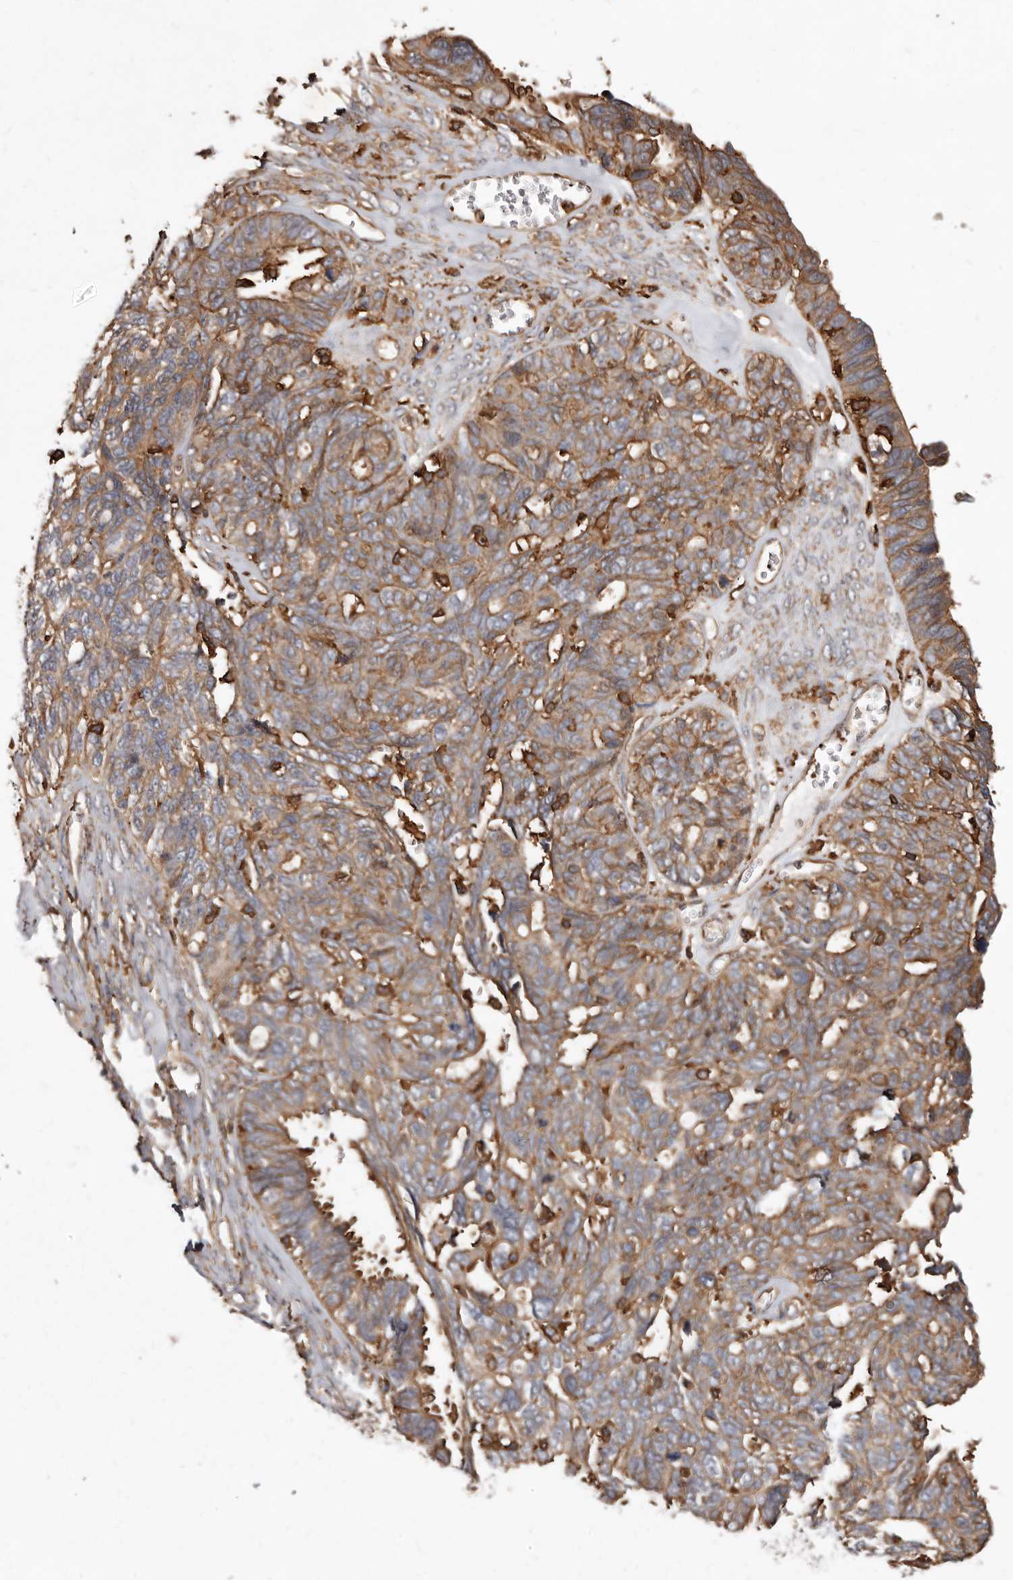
{"staining": {"intensity": "moderate", "quantity": ">75%", "location": "cytoplasmic/membranous"}, "tissue": "ovarian cancer", "cell_type": "Tumor cells", "image_type": "cancer", "snomed": [{"axis": "morphology", "description": "Cystadenocarcinoma, serous, NOS"}, {"axis": "topography", "description": "Ovary"}], "caption": "Moderate cytoplasmic/membranous staining is appreciated in approximately >75% of tumor cells in ovarian serous cystadenocarcinoma.", "gene": "COQ8B", "patient": {"sex": "female", "age": 79}}